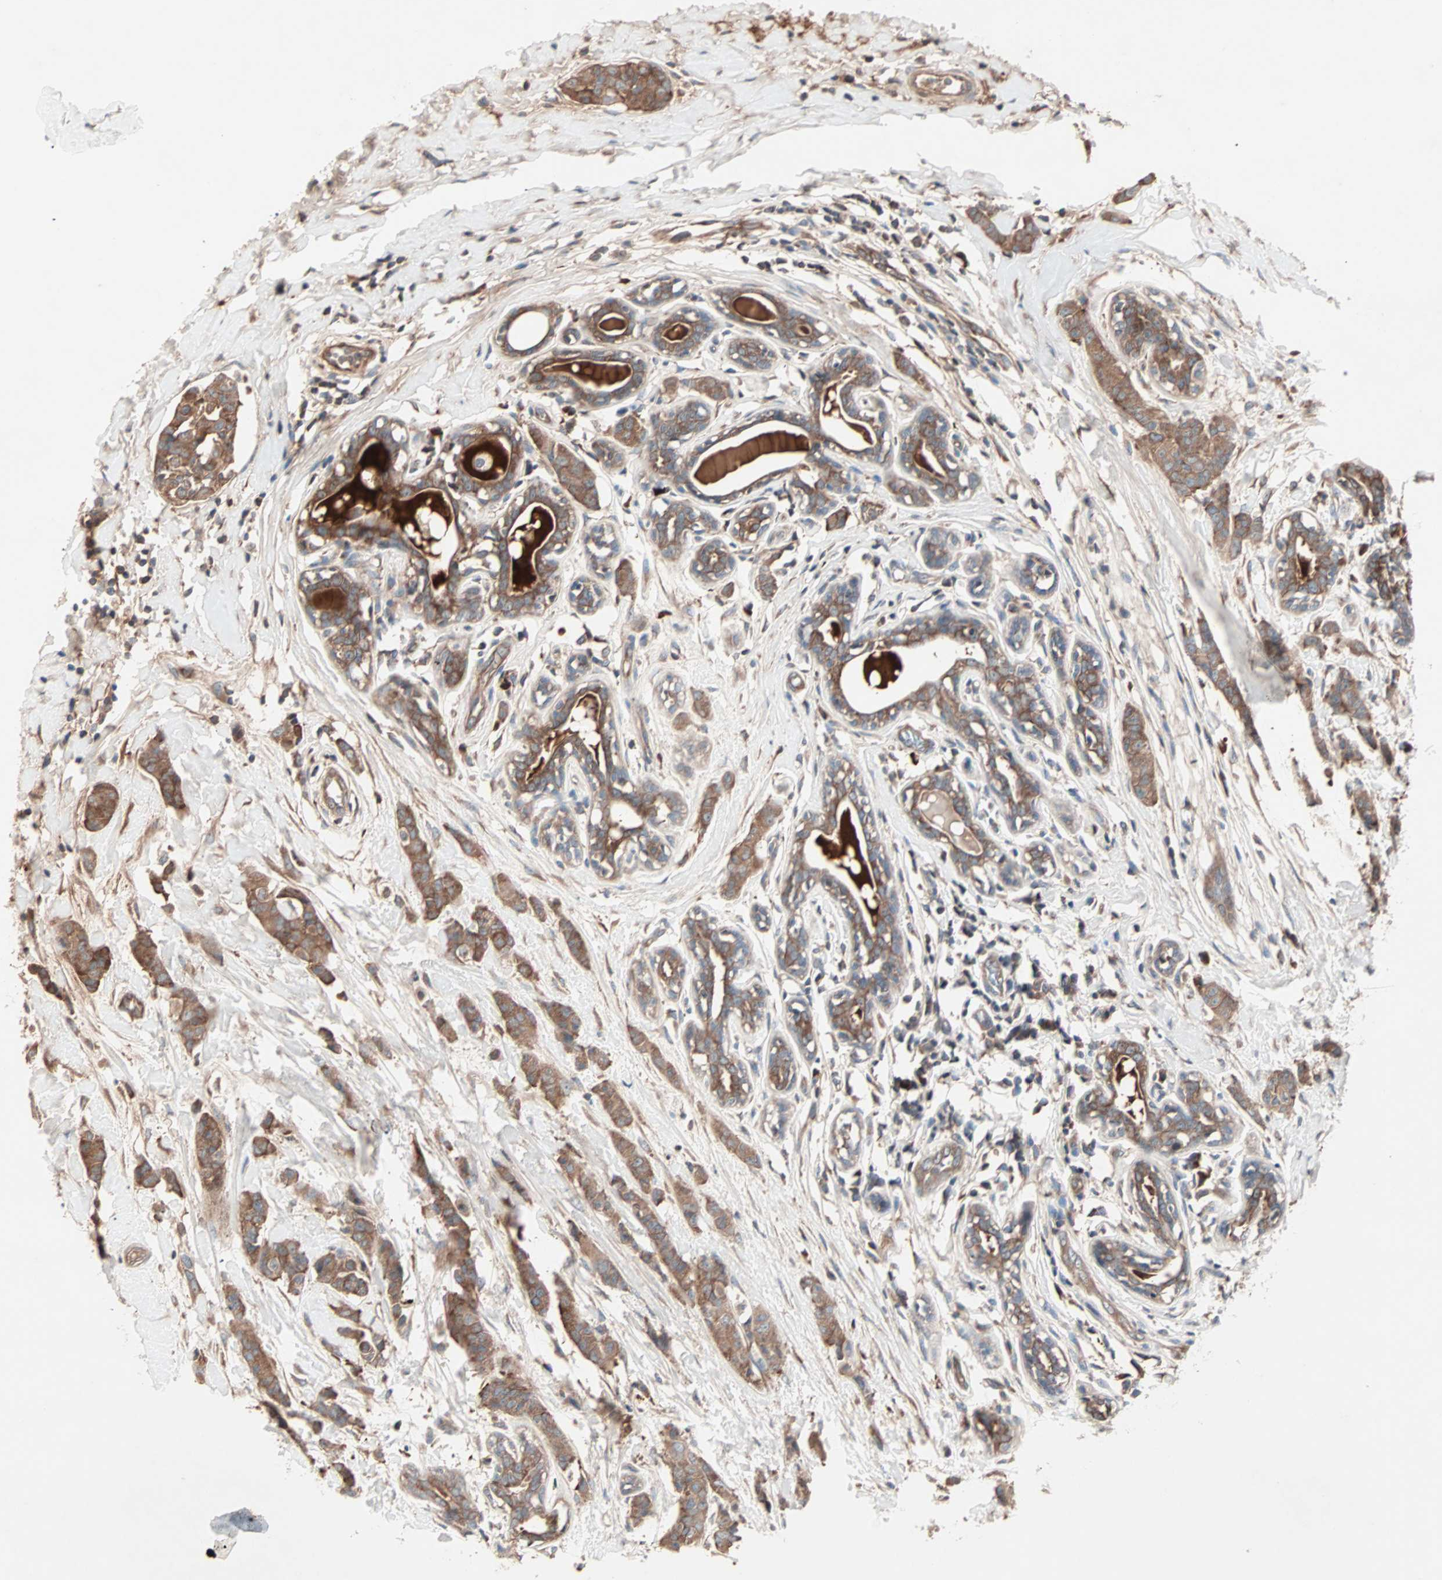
{"staining": {"intensity": "moderate", "quantity": ">75%", "location": "cytoplasmic/membranous"}, "tissue": "breast cancer", "cell_type": "Tumor cells", "image_type": "cancer", "snomed": [{"axis": "morphology", "description": "Normal tissue, NOS"}, {"axis": "morphology", "description": "Duct carcinoma"}, {"axis": "topography", "description": "Breast"}], "caption": "Protein staining exhibits moderate cytoplasmic/membranous positivity in about >75% of tumor cells in breast invasive ductal carcinoma.", "gene": "CAD", "patient": {"sex": "female", "age": 40}}